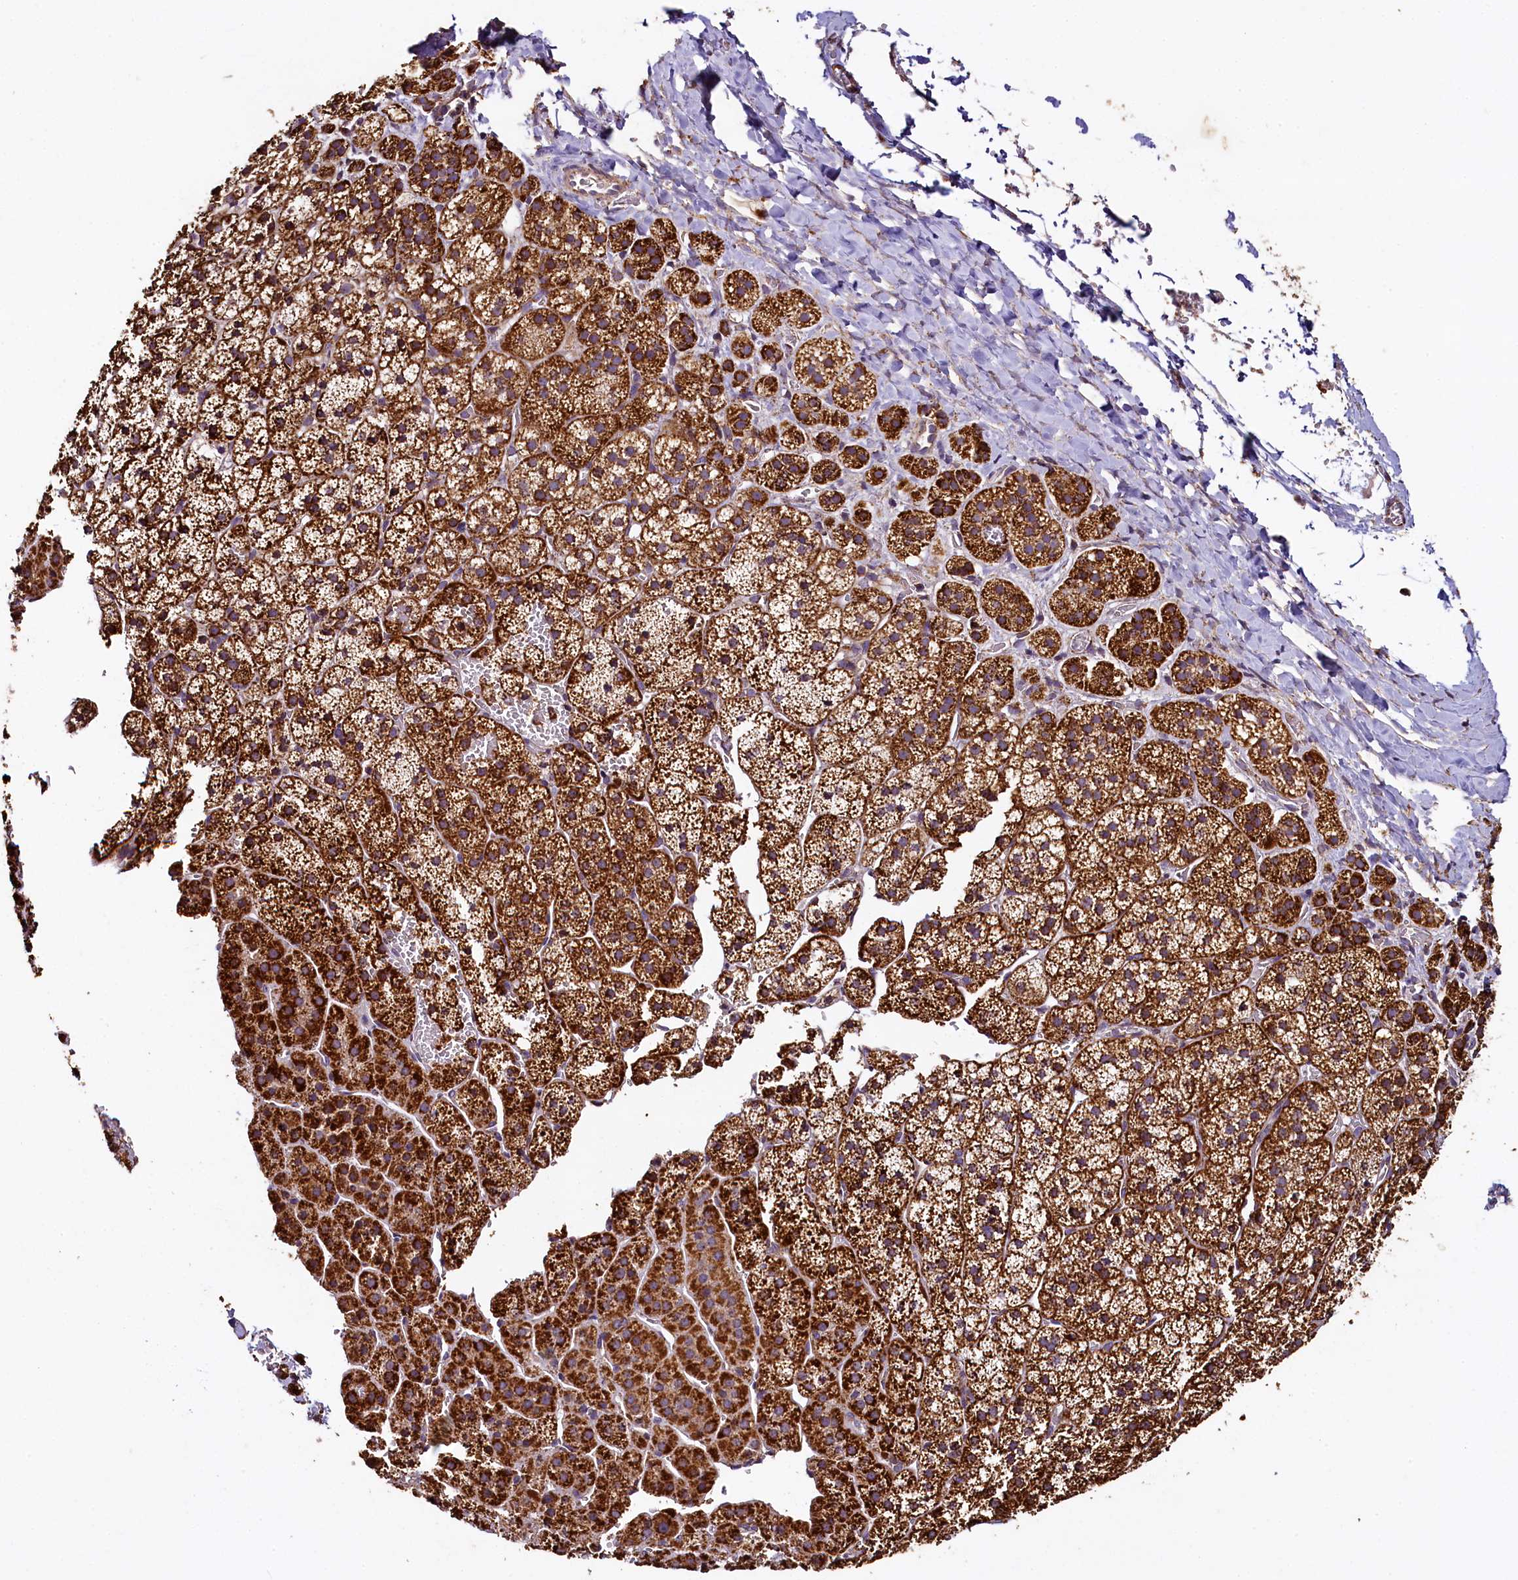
{"staining": {"intensity": "strong", "quantity": ">75%", "location": "cytoplasmic/membranous"}, "tissue": "adrenal gland", "cell_type": "Glandular cells", "image_type": "normal", "snomed": [{"axis": "morphology", "description": "Normal tissue, NOS"}, {"axis": "topography", "description": "Adrenal gland"}], "caption": "Protein expression analysis of benign human adrenal gland reveals strong cytoplasmic/membranous positivity in approximately >75% of glandular cells.", "gene": "COQ9", "patient": {"sex": "female", "age": 44}}